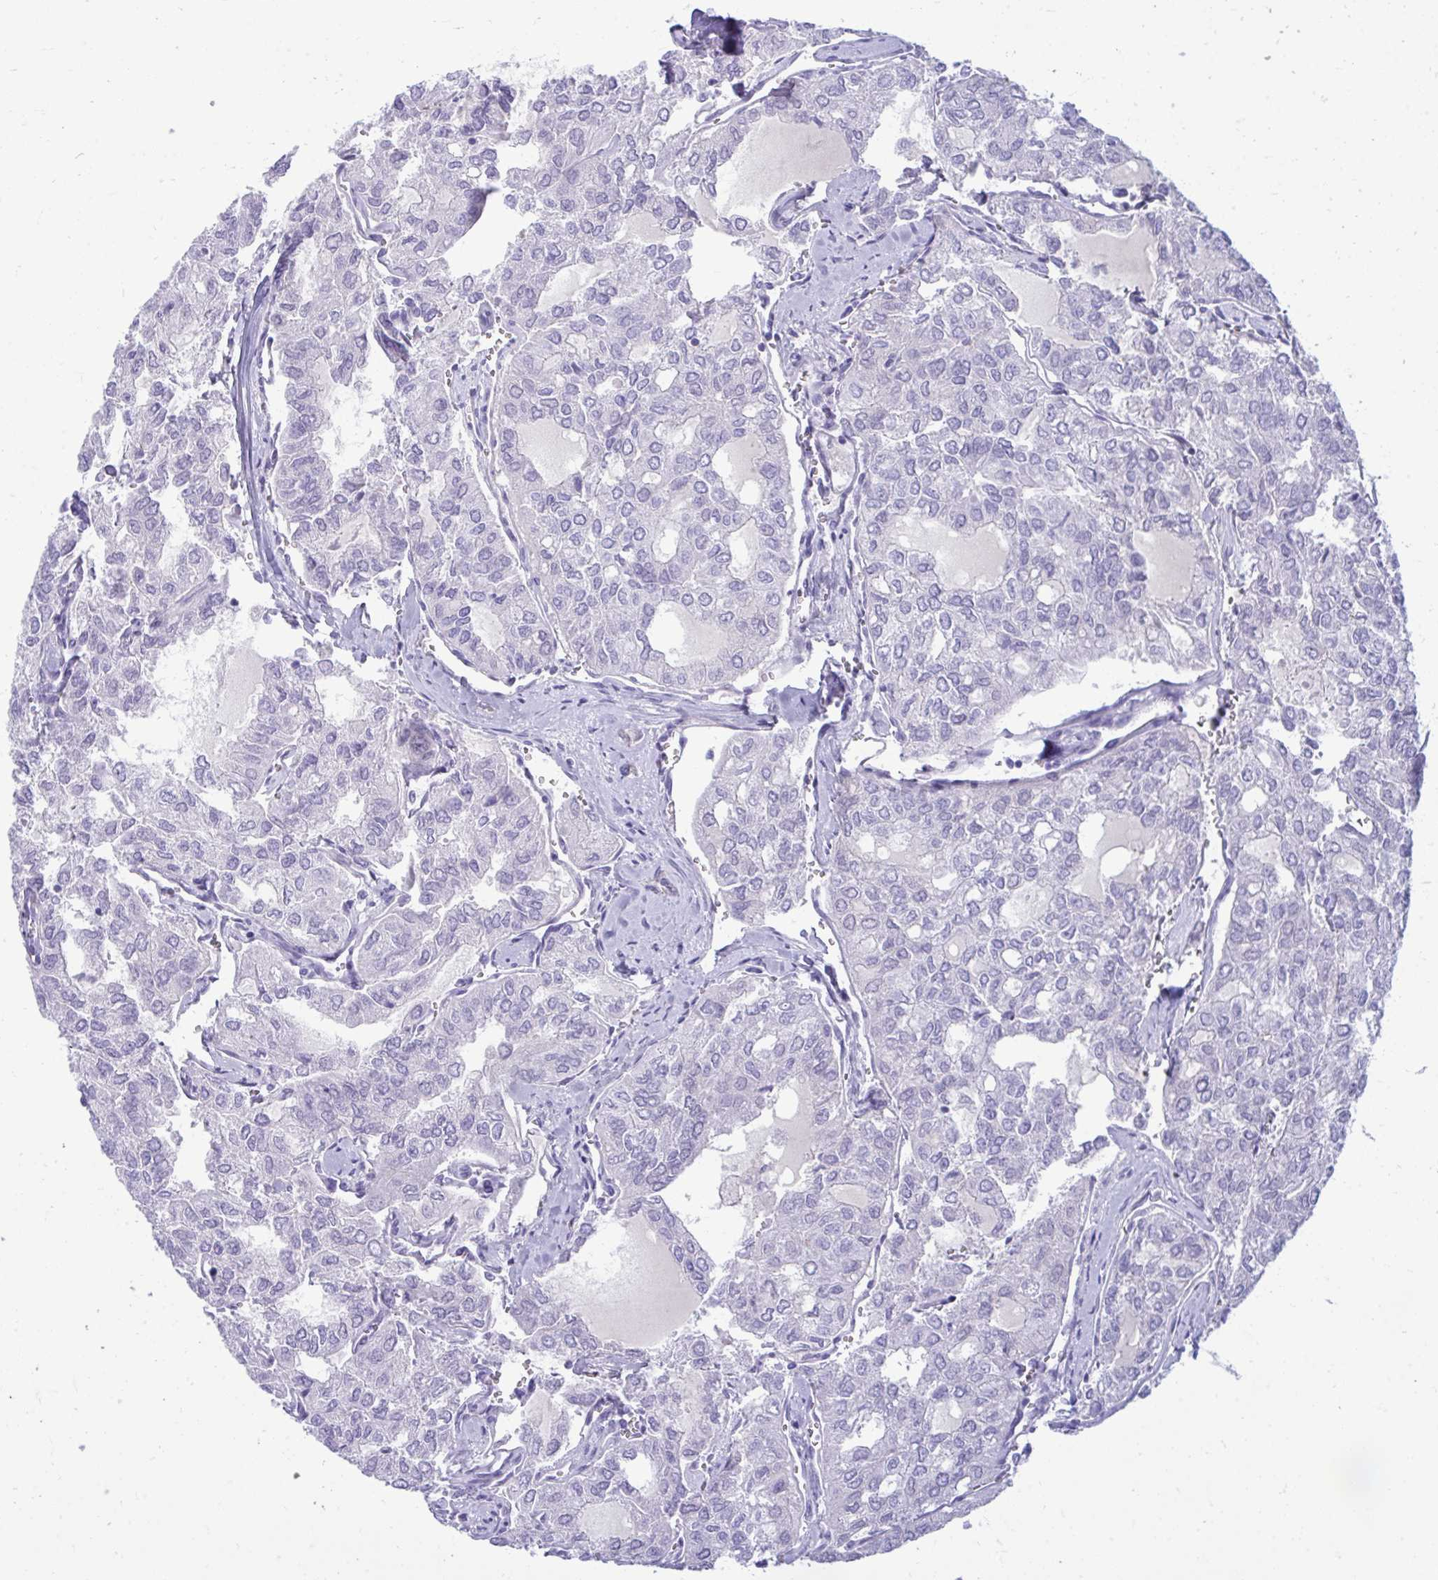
{"staining": {"intensity": "negative", "quantity": "none", "location": "none"}, "tissue": "thyroid cancer", "cell_type": "Tumor cells", "image_type": "cancer", "snomed": [{"axis": "morphology", "description": "Follicular adenoma carcinoma, NOS"}, {"axis": "topography", "description": "Thyroid gland"}], "caption": "High power microscopy micrograph of an immunohistochemistry micrograph of follicular adenoma carcinoma (thyroid), revealing no significant positivity in tumor cells.", "gene": "PIGZ", "patient": {"sex": "male", "age": 75}}